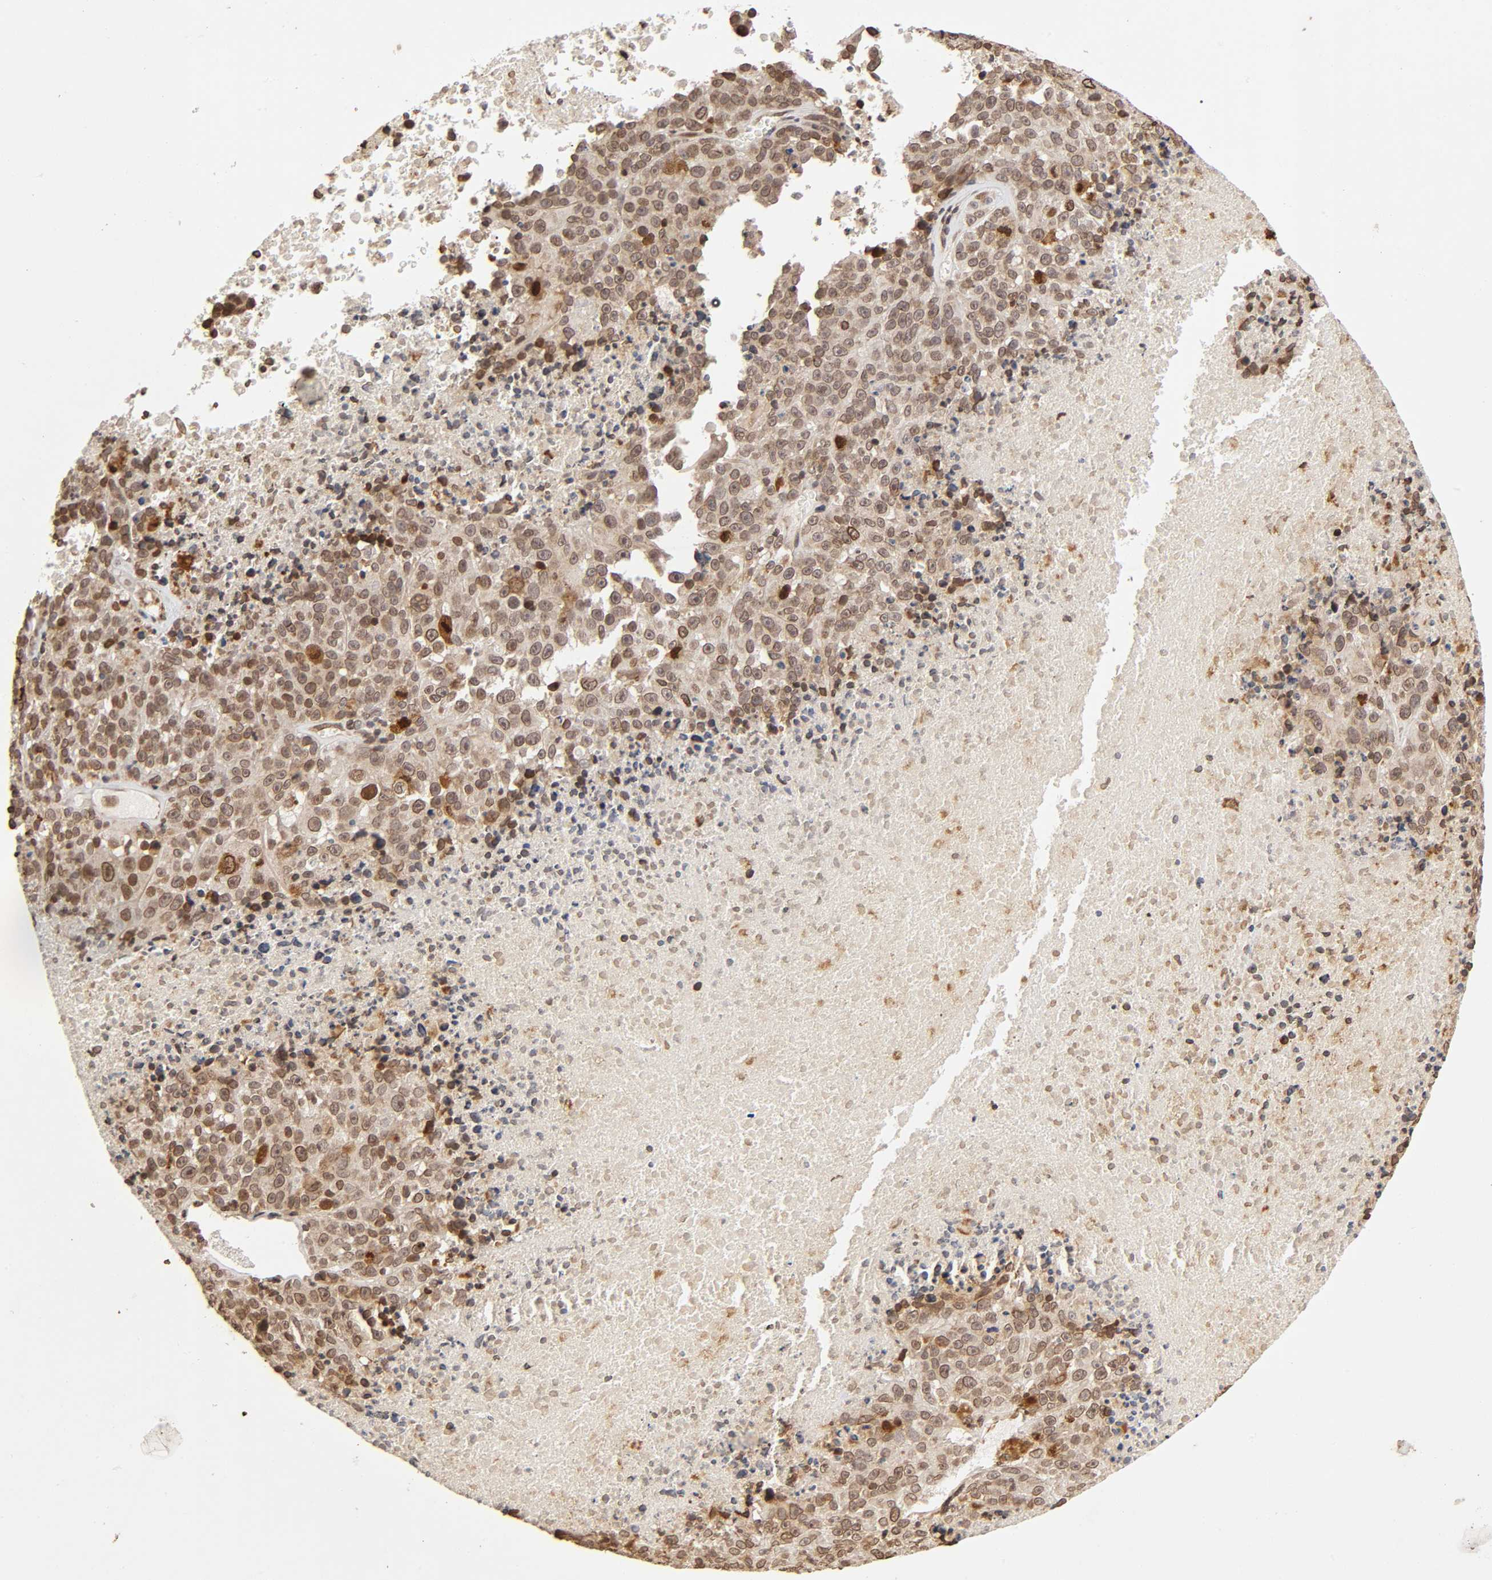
{"staining": {"intensity": "moderate", "quantity": ">75%", "location": "cytoplasmic/membranous,nuclear"}, "tissue": "melanoma", "cell_type": "Tumor cells", "image_type": "cancer", "snomed": [{"axis": "morphology", "description": "Malignant melanoma, Metastatic site"}, {"axis": "topography", "description": "Cerebral cortex"}], "caption": "Protein staining of malignant melanoma (metastatic site) tissue reveals moderate cytoplasmic/membranous and nuclear expression in approximately >75% of tumor cells. The staining was performed using DAB (3,3'-diaminobenzidine) to visualize the protein expression in brown, while the nuclei were stained in blue with hematoxylin (Magnification: 20x).", "gene": "MLLT6", "patient": {"sex": "female", "age": 52}}